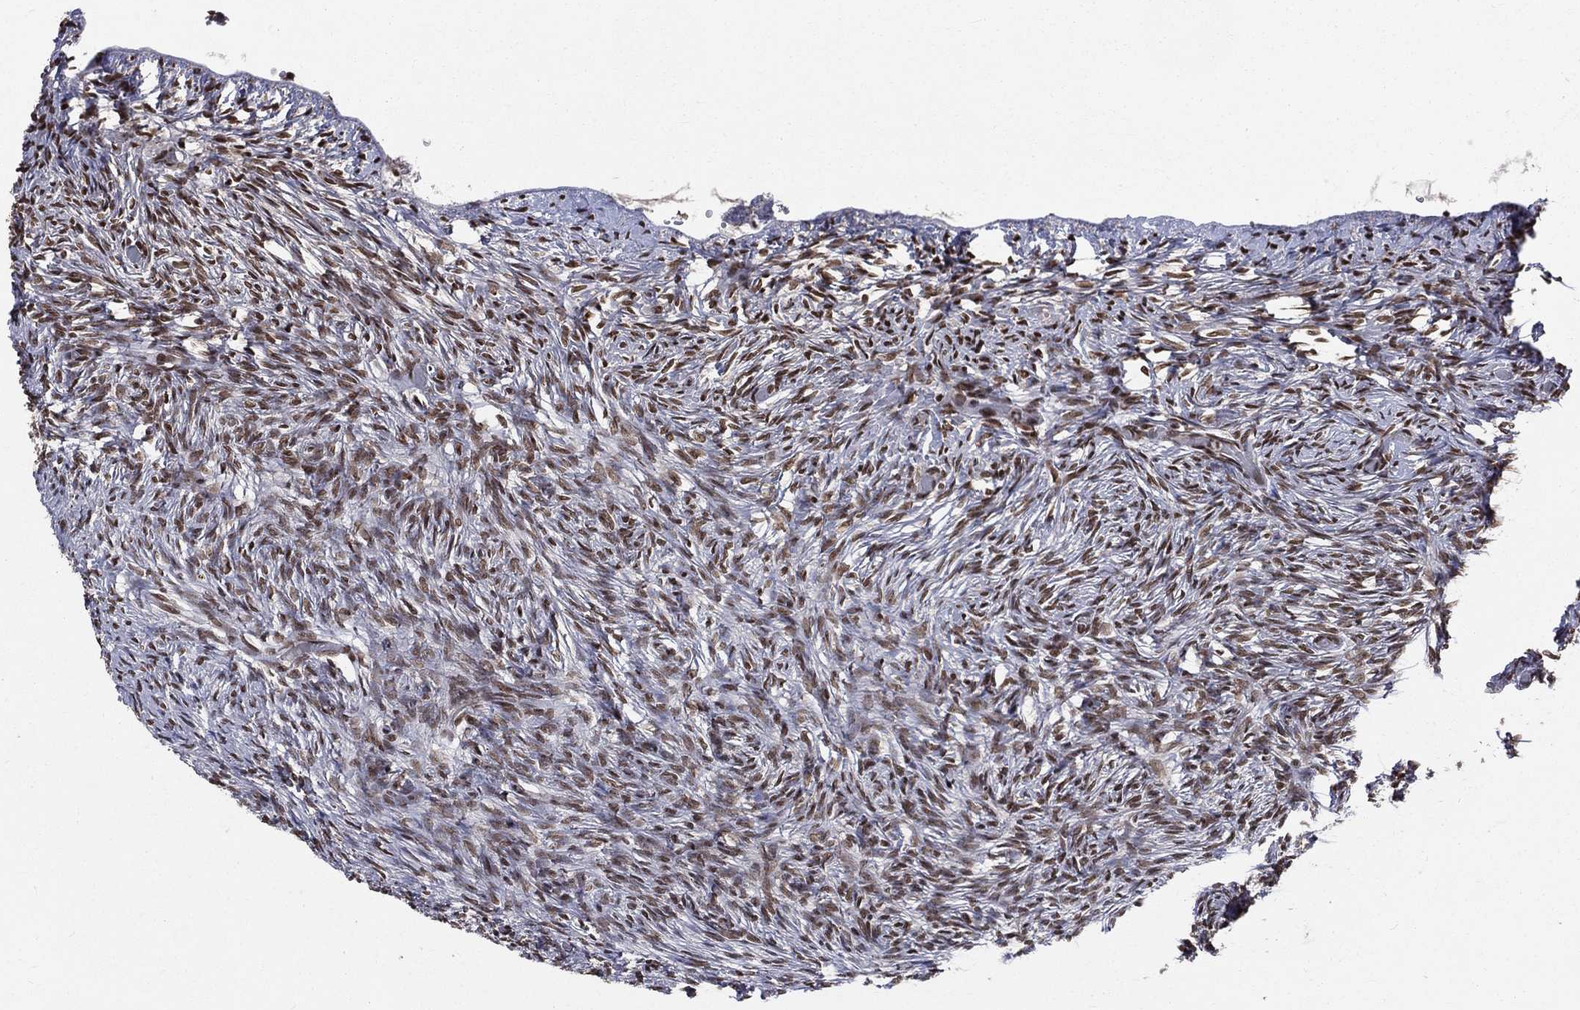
{"staining": {"intensity": "strong", "quantity": ">75%", "location": "nuclear"}, "tissue": "ovary", "cell_type": "Ovarian stroma cells", "image_type": "normal", "snomed": [{"axis": "morphology", "description": "Normal tissue, NOS"}, {"axis": "topography", "description": "Ovary"}], "caption": "This micrograph demonstrates normal ovary stained with immunohistochemistry (IHC) to label a protein in brown. The nuclear of ovarian stroma cells show strong positivity for the protein. Nuclei are counter-stained blue.", "gene": "SMC3", "patient": {"sex": "female", "age": 39}}